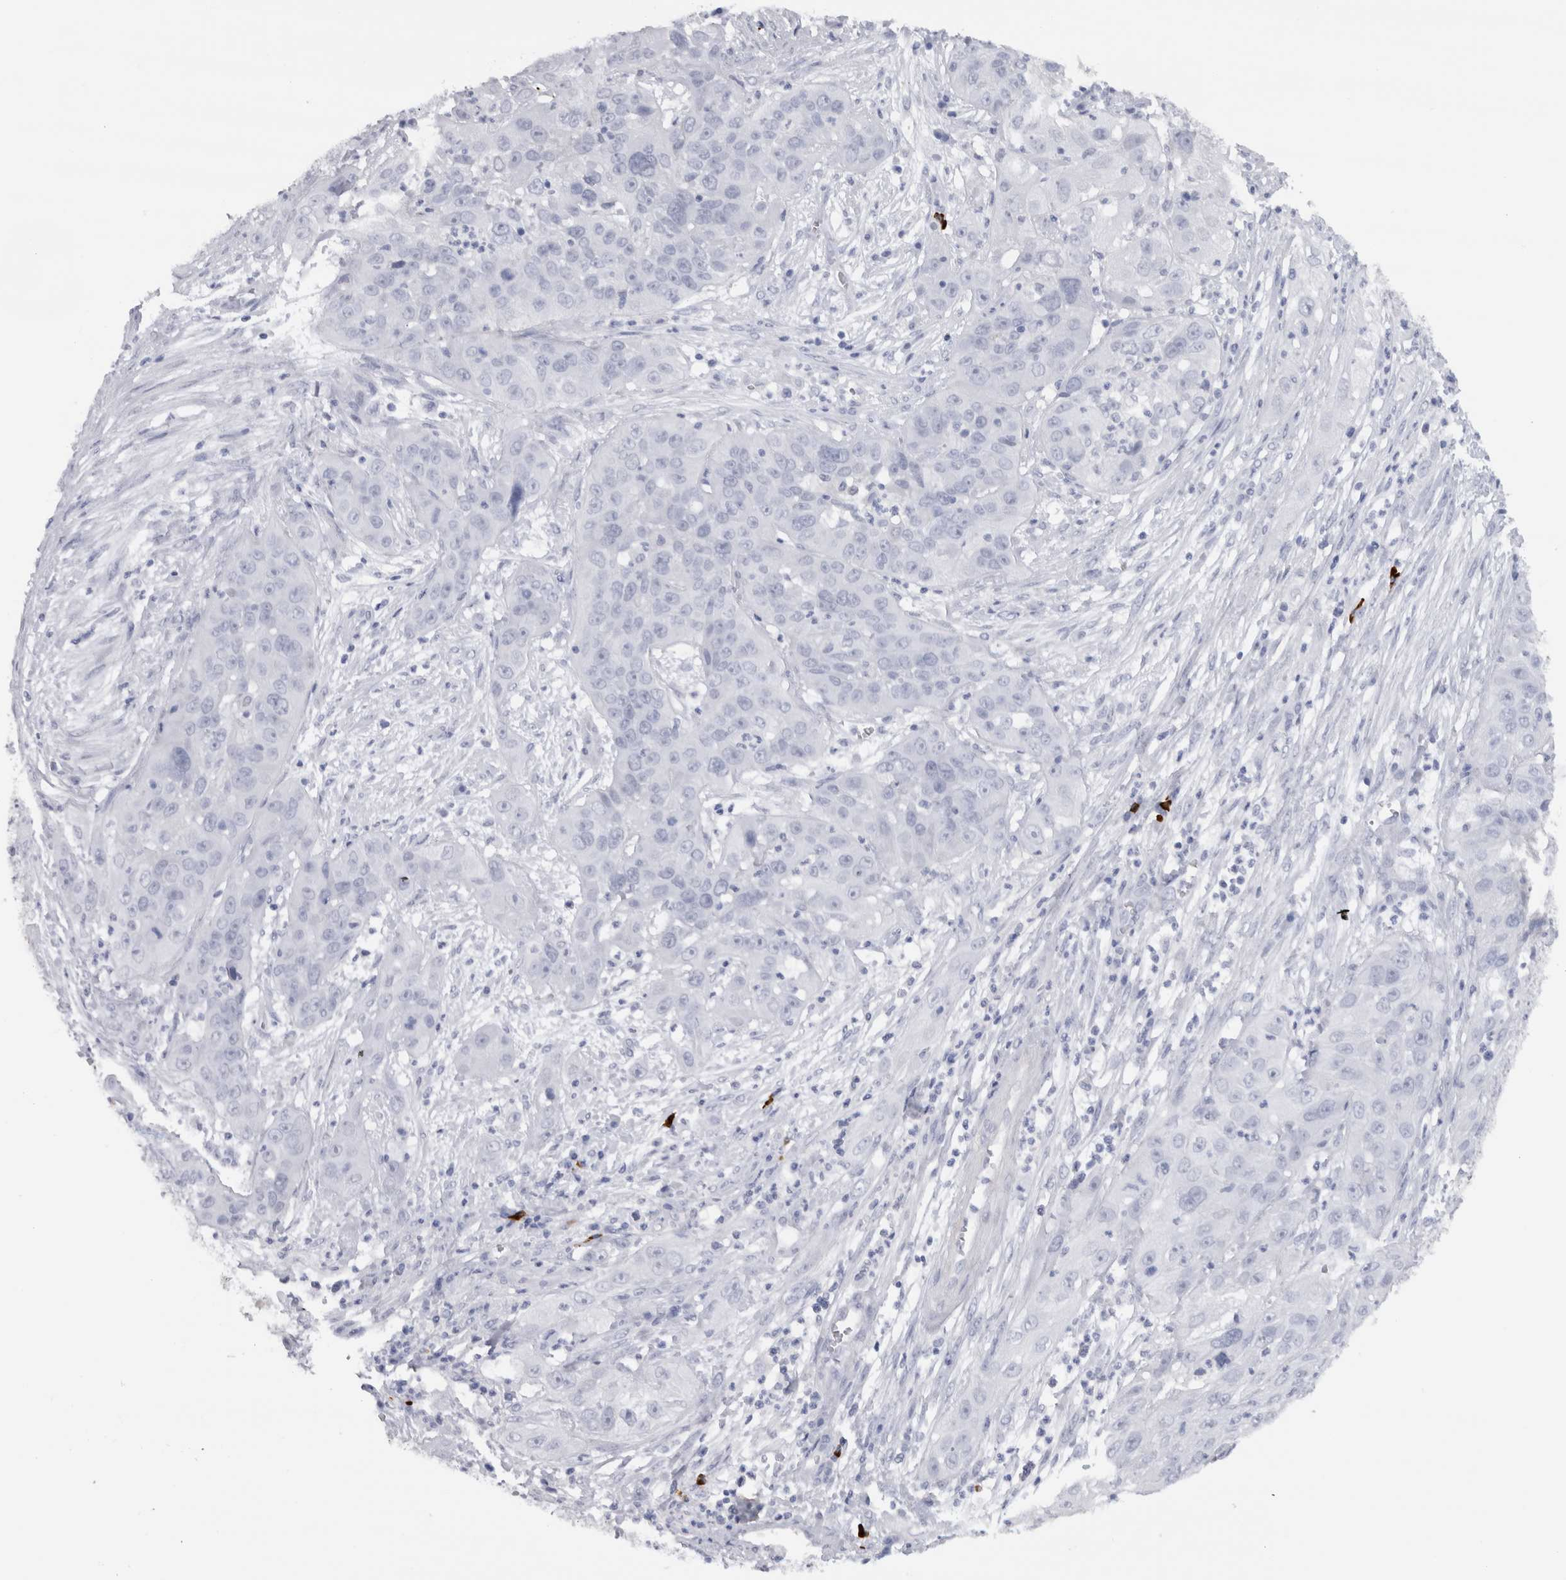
{"staining": {"intensity": "negative", "quantity": "none", "location": "none"}, "tissue": "cervical cancer", "cell_type": "Tumor cells", "image_type": "cancer", "snomed": [{"axis": "morphology", "description": "Squamous cell carcinoma, NOS"}, {"axis": "topography", "description": "Cervix"}], "caption": "Cervical cancer stained for a protein using IHC shows no positivity tumor cells.", "gene": "CDH17", "patient": {"sex": "female", "age": 32}}